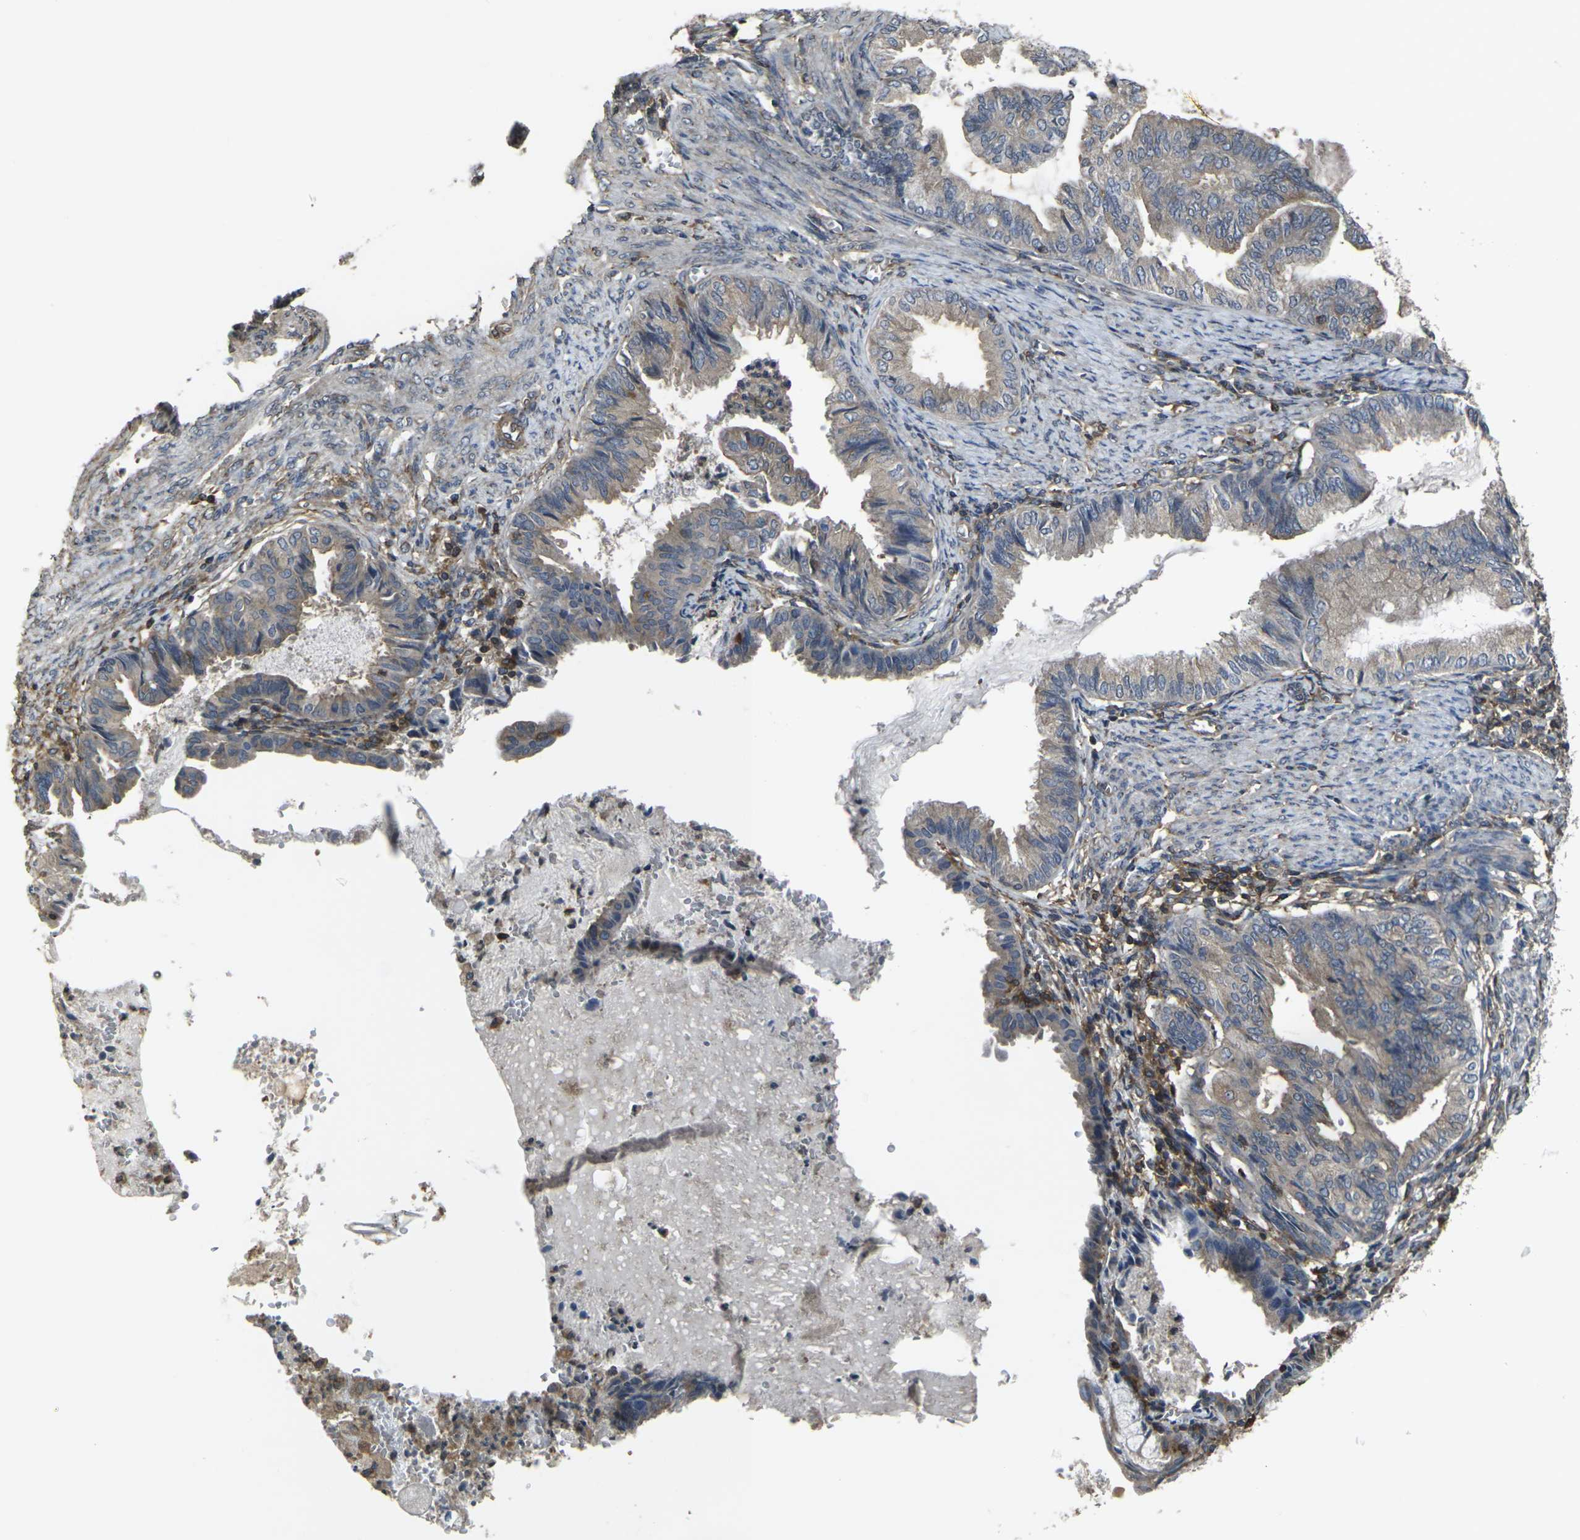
{"staining": {"intensity": "weak", "quantity": ">75%", "location": "cytoplasmic/membranous"}, "tissue": "endometrial cancer", "cell_type": "Tumor cells", "image_type": "cancer", "snomed": [{"axis": "morphology", "description": "Adenocarcinoma, NOS"}, {"axis": "topography", "description": "Endometrium"}], "caption": "Endometrial cancer (adenocarcinoma) was stained to show a protein in brown. There is low levels of weak cytoplasmic/membranous positivity in about >75% of tumor cells. The staining was performed using DAB, with brown indicating positive protein expression. Nuclei are stained blue with hematoxylin.", "gene": "PRKACB", "patient": {"sex": "female", "age": 86}}